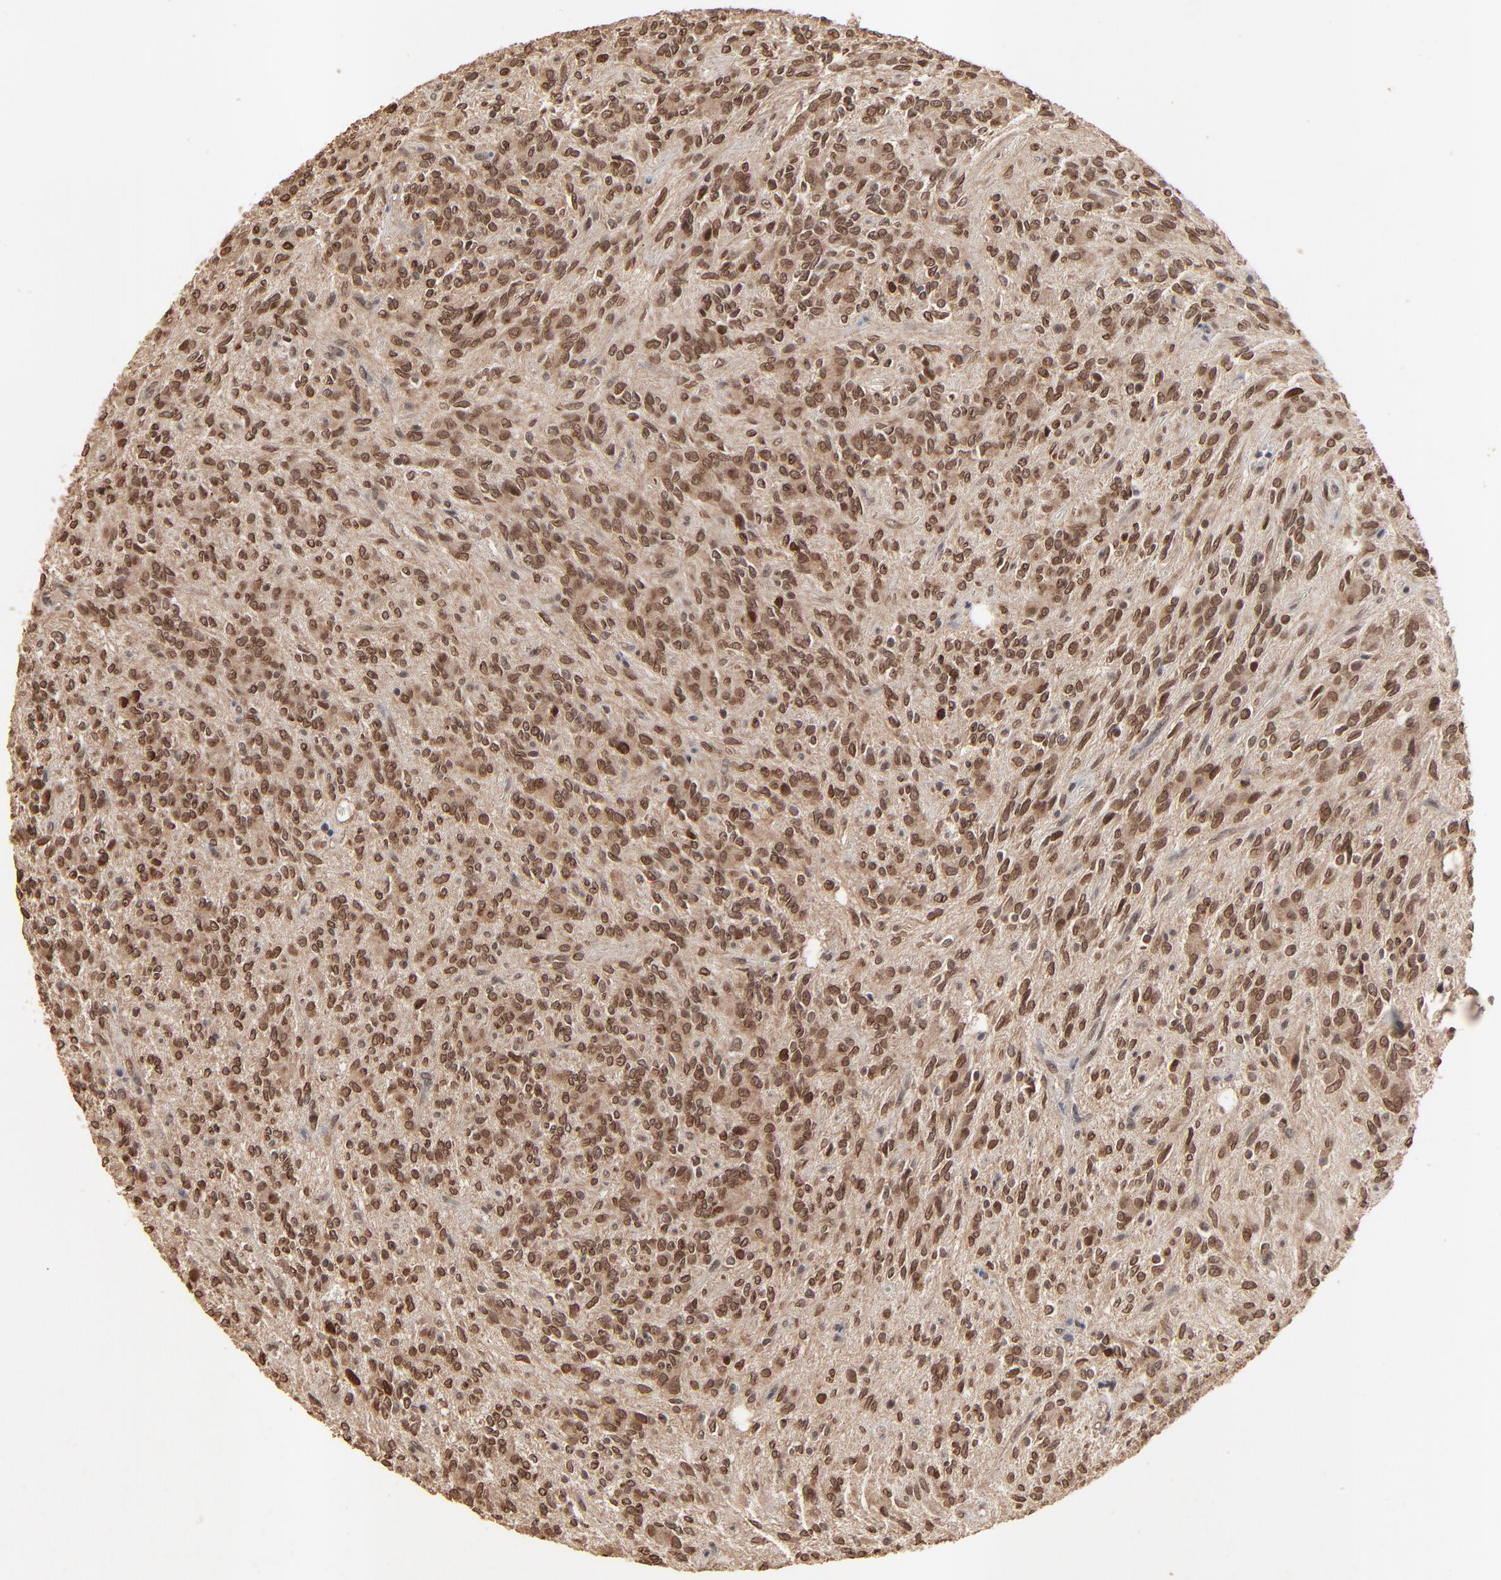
{"staining": {"intensity": "moderate", "quantity": ">75%", "location": "nuclear"}, "tissue": "glioma", "cell_type": "Tumor cells", "image_type": "cancer", "snomed": [{"axis": "morphology", "description": "Glioma, malignant, Low grade"}, {"axis": "topography", "description": "Brain"}], "caption": "Glioma stained for a protein displays moderate nuclear positivity in tumor cells. The staining was performed using DAB to visualize the protein expression in brown, while the nuclei were stained in blue with hematoxylin (Magnification: 20x).", "gene": "FAM227A", "patient": {"sex": "female", "age": 15}}